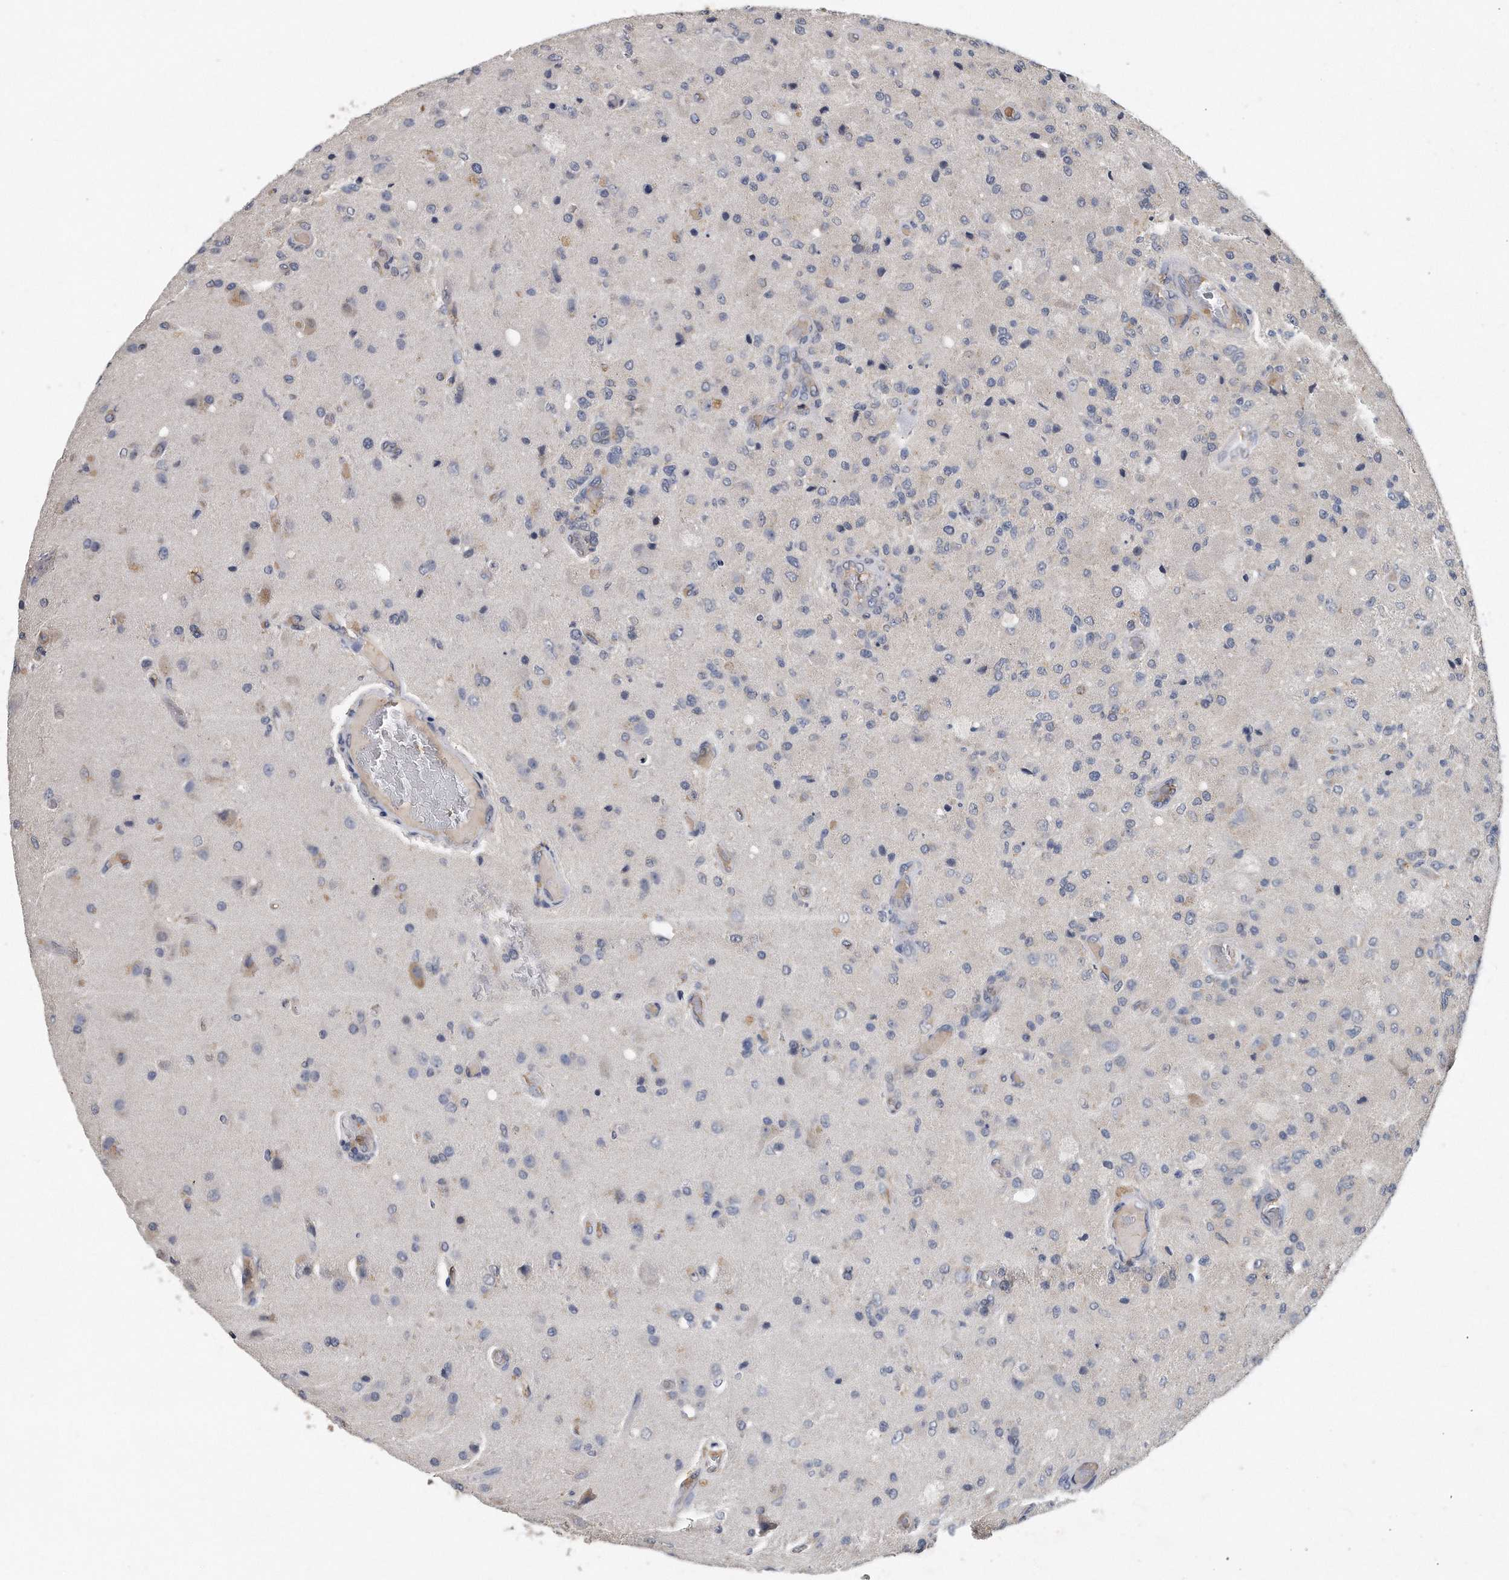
{"staining": {"intensity": "negative", "quantity": "none", "location": "none"}, "tissue": "glioma", "cell_type": "Tumor cells", "image_type": "cancer", "snomed": [{"axis": "morphology", "description": "Normal tissue, NOS"}, {"axis": "morphology", "description": "Glioma, malignant, High grade"}, {"axis": "topography", "description": "Cerebral cortex"}], "caption": "Protein analysis of malignant glioma (high-grade) exhibits no significant positivity in tumor cells. (DAB immunohistochemistry (IHC), high magnification).", "gene": "HOMER3", "patient": {"sex": "male", "age": 77}}